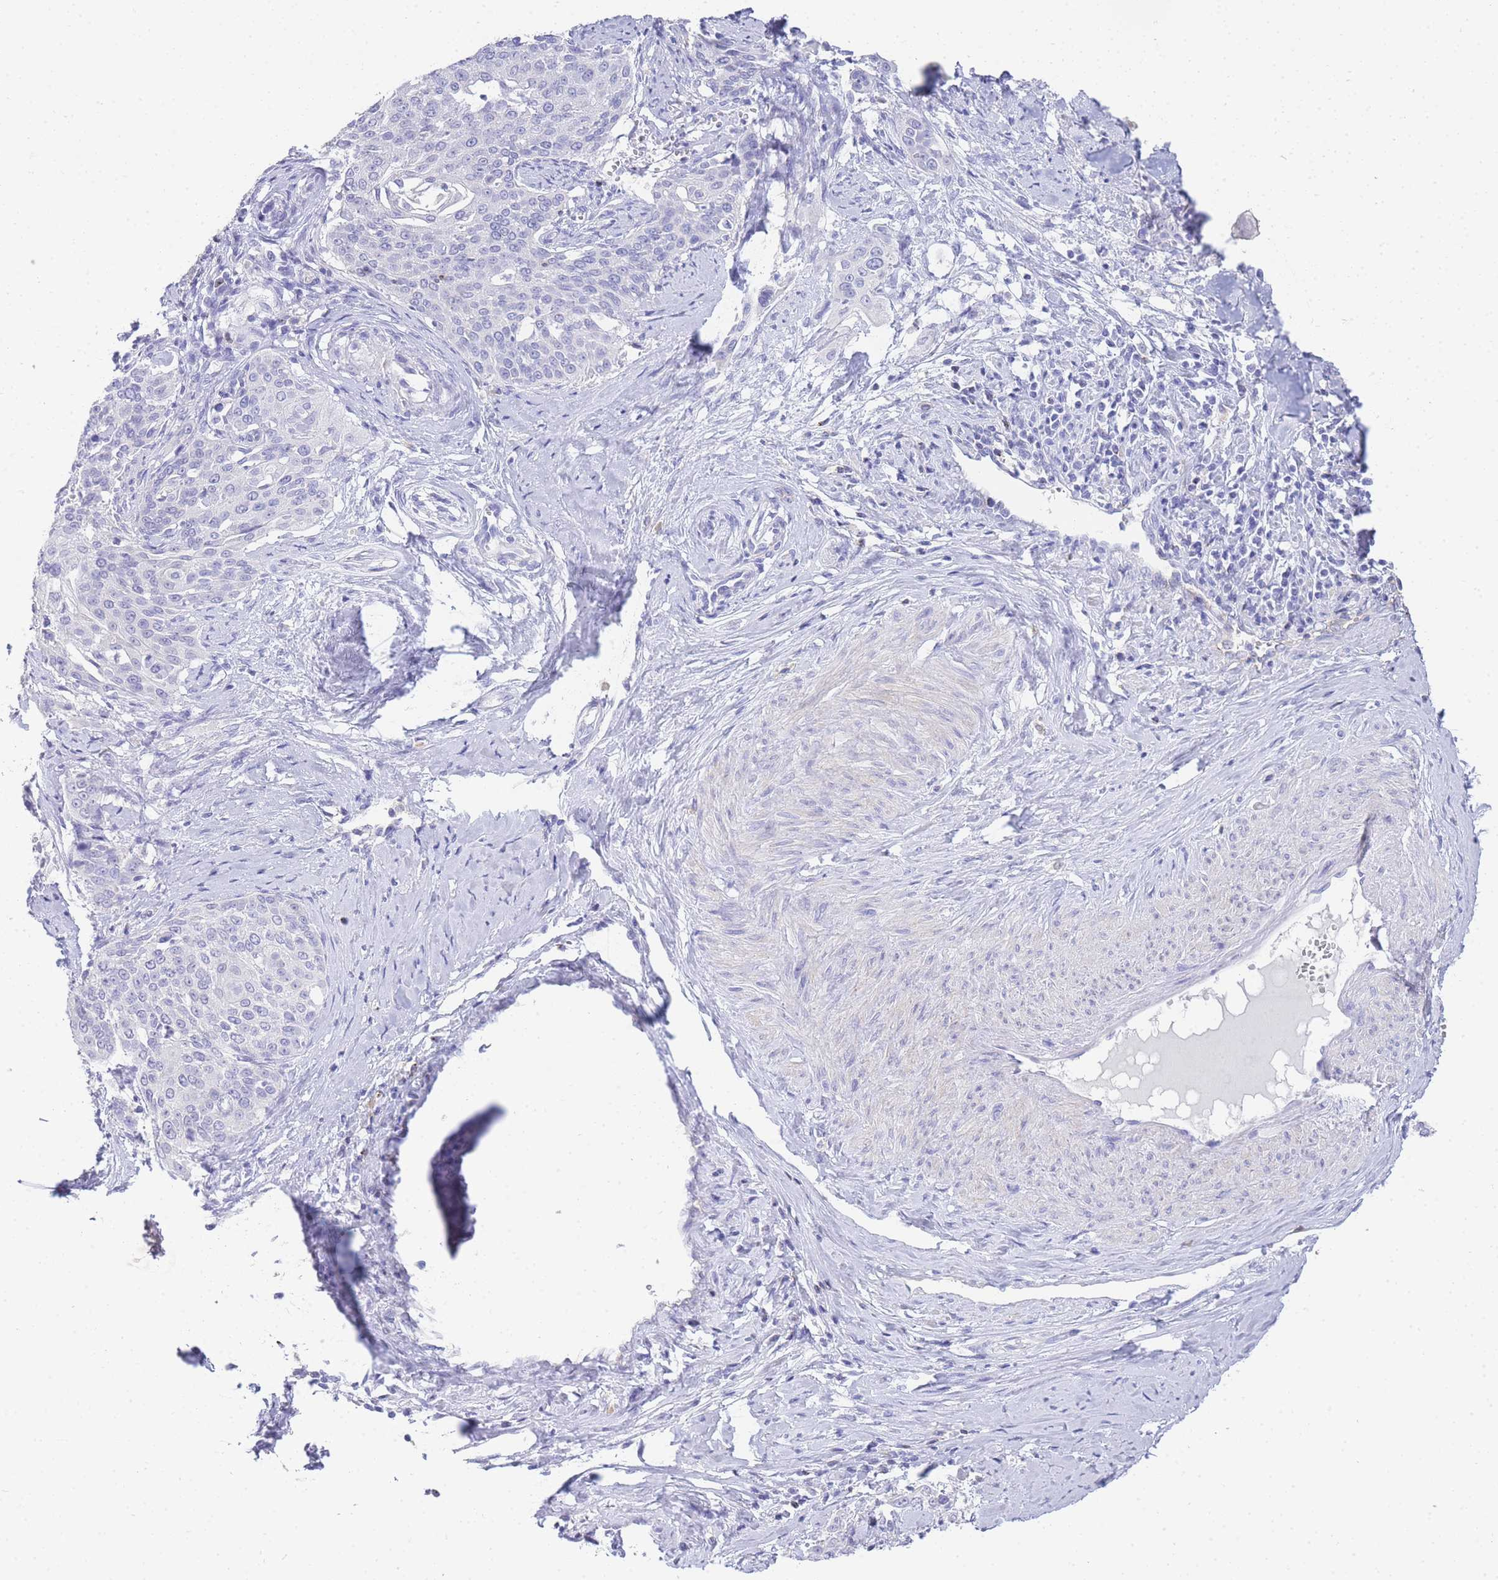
{"staining": {"intensity": "negative", "quantity": "none", "location": "none"}, "tissue": "cervical cancer", "cell_type": "Tumor cells", "image_type": "cancer", "snomed": [{"axis": "morphology", "description": "Squamous cell carcinoma, NOS"}, {"axis": "topography", "description": "Cervix"}], "caption": "Tumor cells show no significant staining in squamous cell carcinoma (cervical).", "gene": "DPP4", "patient": {"sex": "female", "age": 44}}